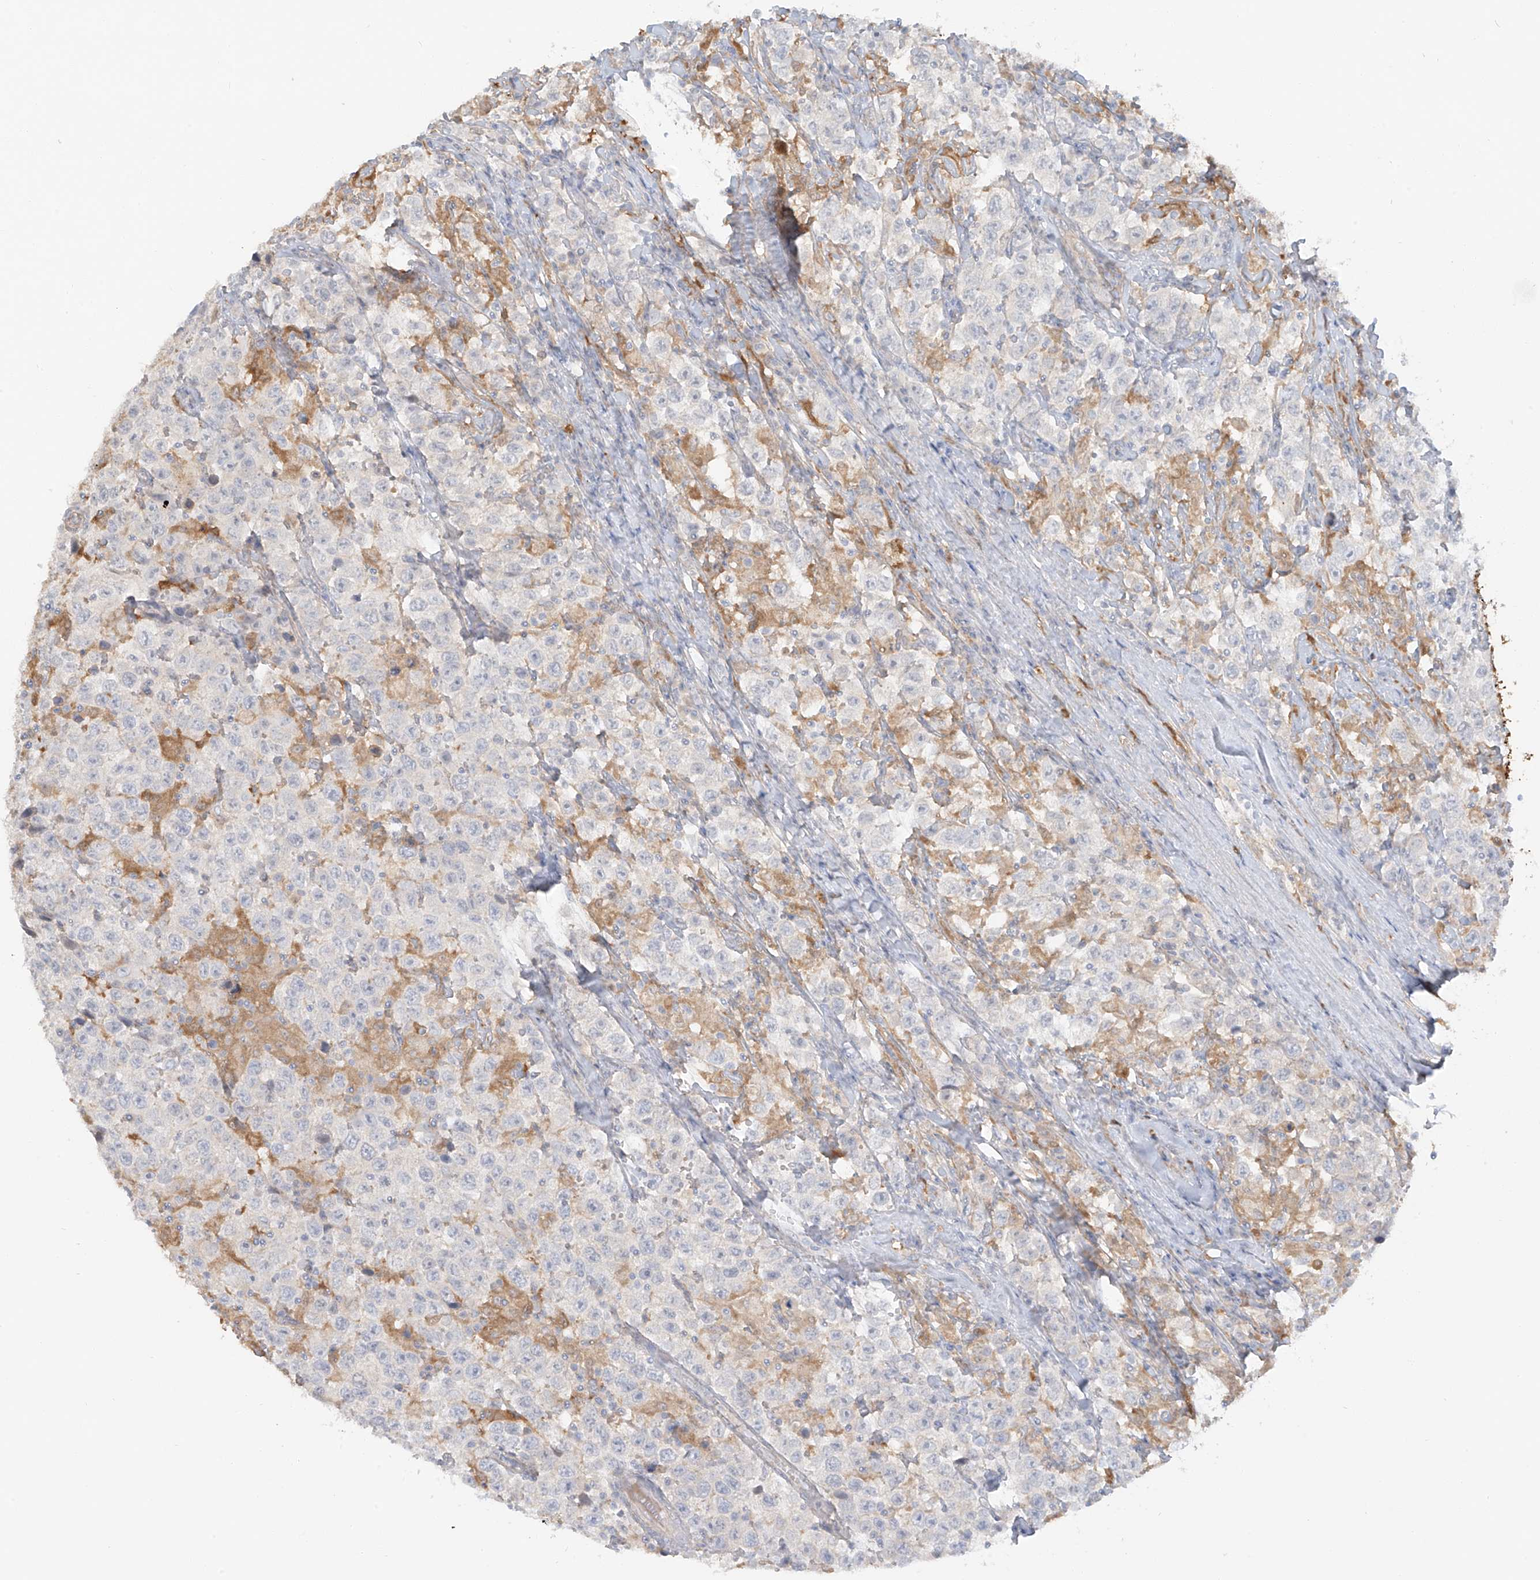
{"staining": {"intensity": "negative", "quantity": "none", "location": "none"}, "tissue": "testis cancer", "cell_type": "Tumor cells", "image_type": "cancer", "snomed": [{"axis": "morphology", "description": "Seminoma, NOS"}, {"axis": "topography", "description": "Testis"}], "caption": "An IHC micrograph of seminoma (testis) is shown. There is no staining in tumor cells of seminoma (testis). (DAB (3,3'-diaminobenzidine) immunohistochemistry, high magnification).", "gene": "UPK1B", "patient": {"sex": "male", "age": 41}}